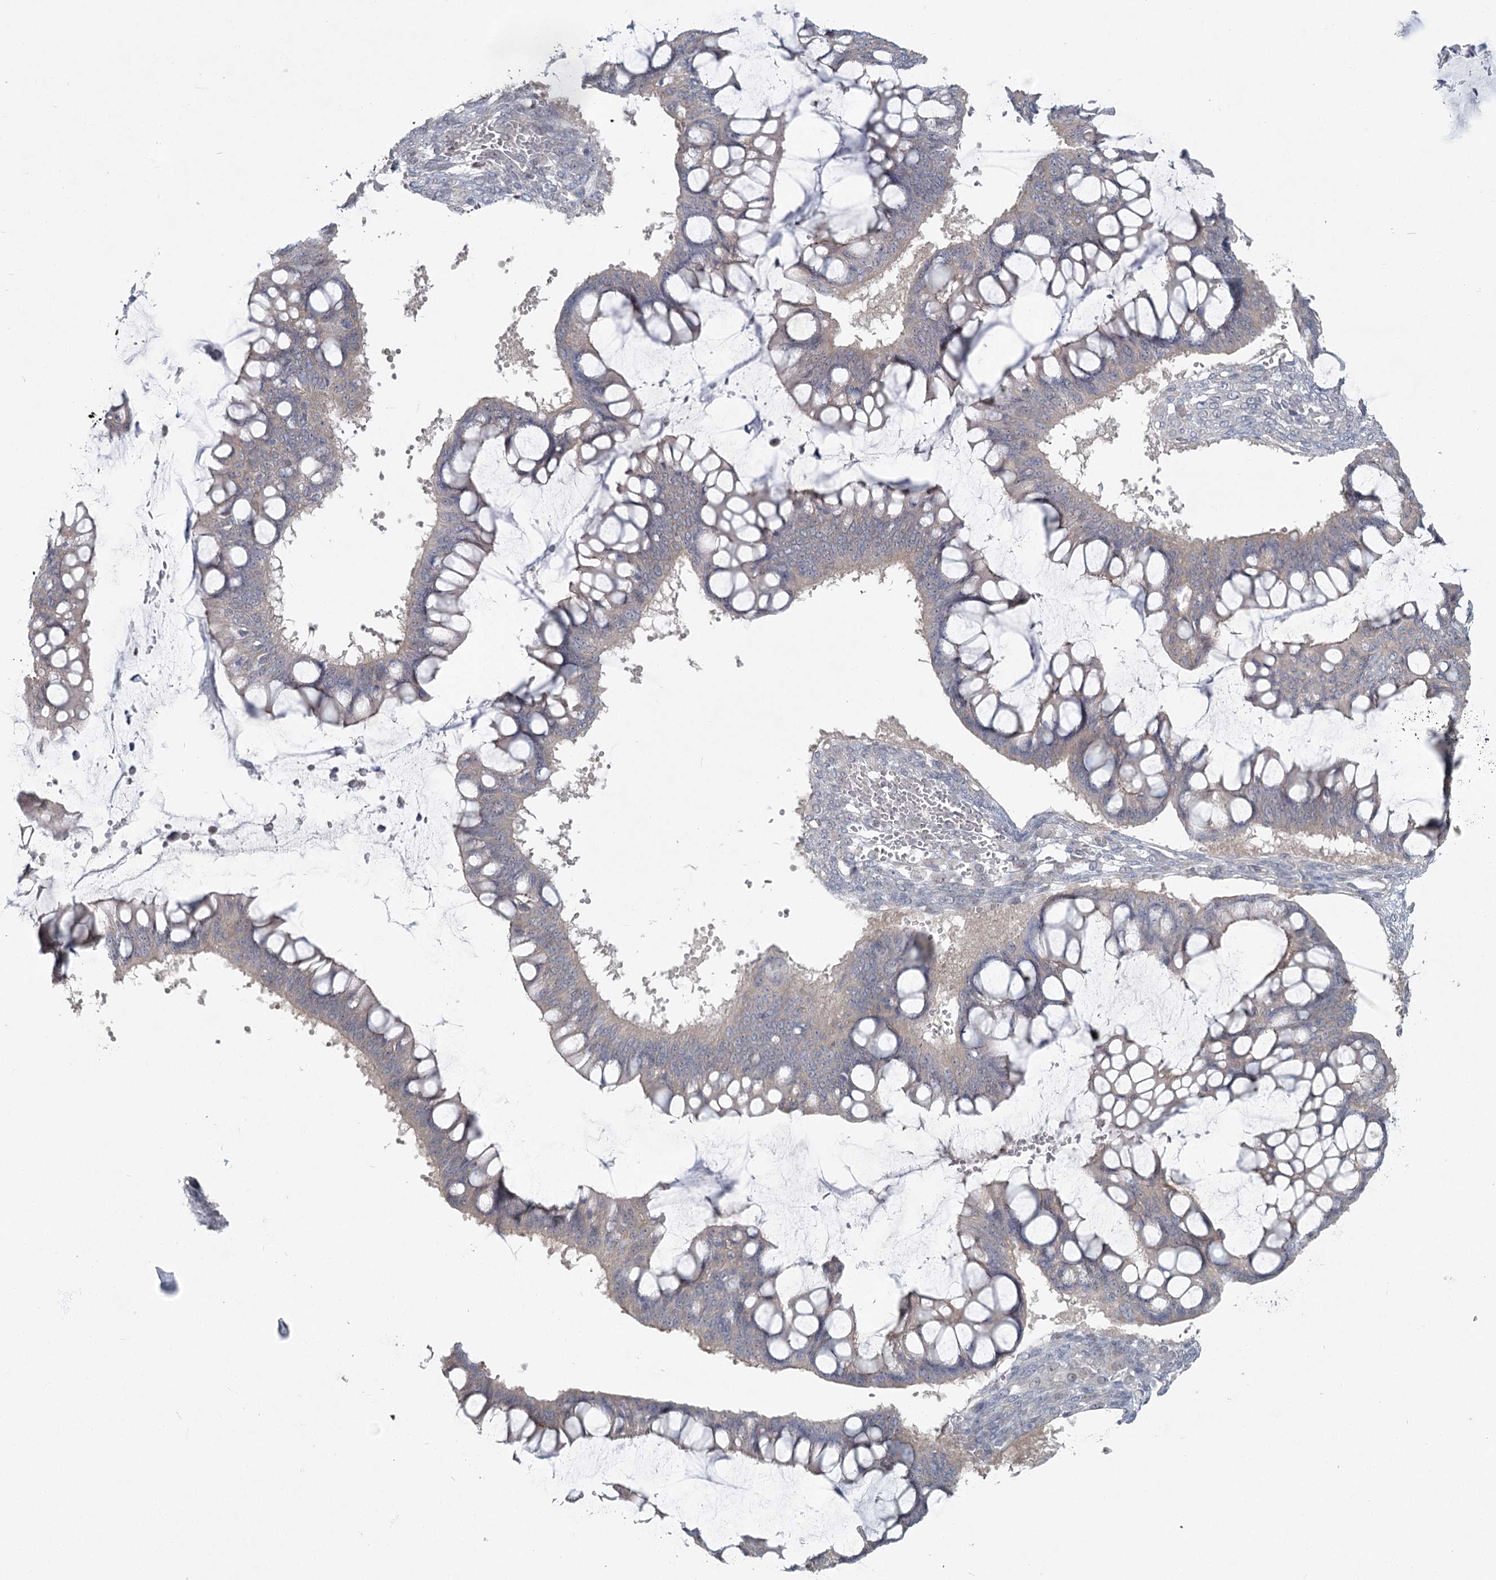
{"staining": {"intensity": "negative", "quantity": "none", "location": "none"}, "tissue": "ovarian cancer", "cell_type": "Tumor cells", "image_type": "cancer", "snomed": [{"axis": "morphology", "description": "Cystadenocarcinoma, mucinous, NOS"}, {"axis": "topography", "description": "Ovary"}], "caption": "A histopathology image of ovarian mucinous cystadenocarcinoma stained for a protein exhibits no brown staining in tumor cells.", "gene": "SPINK13", "patient": {"sex": "female", "age": 73}}